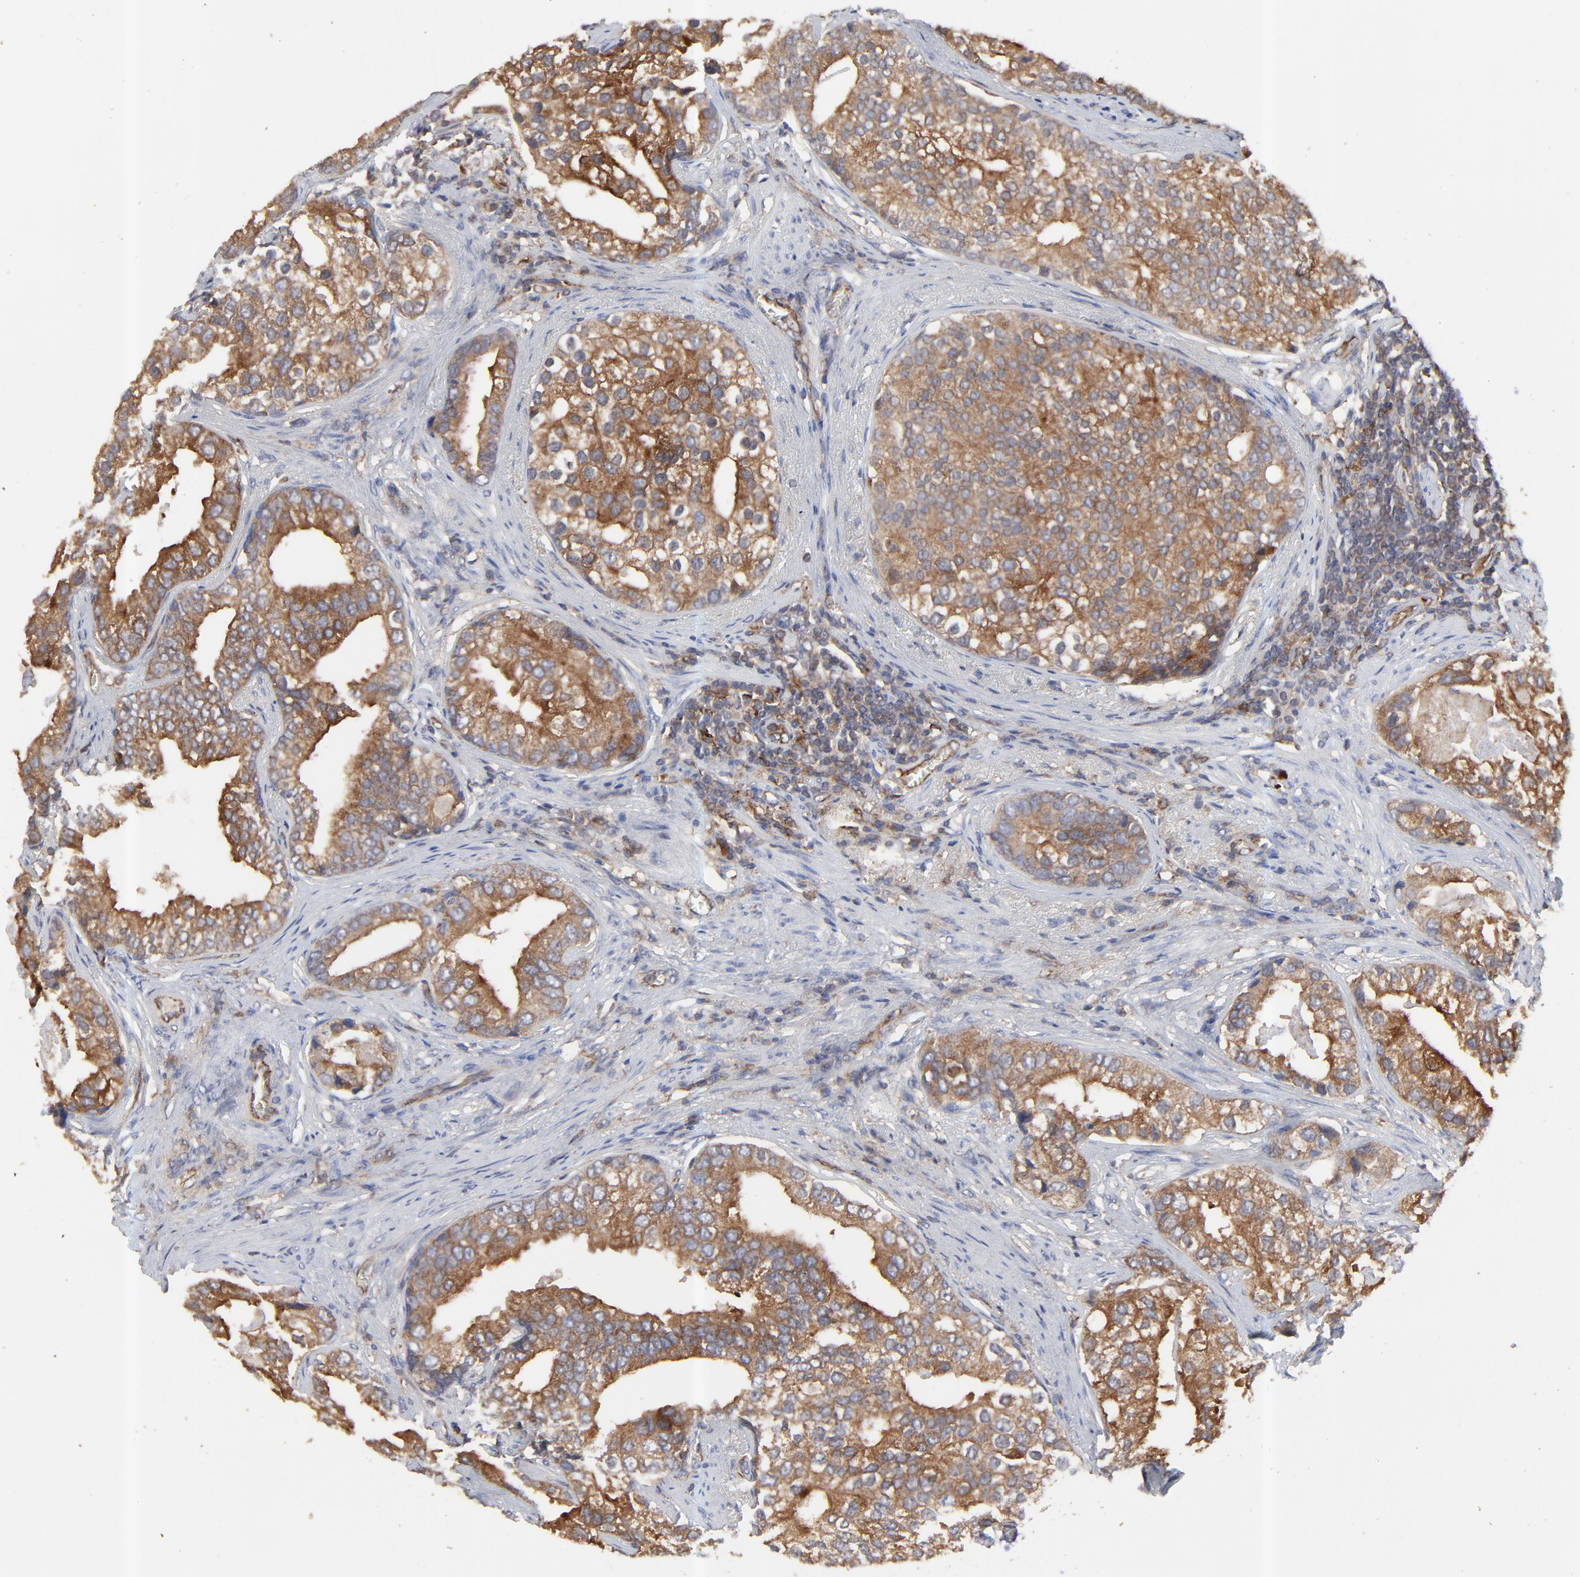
{"staining": {"intensity": "strong", "quantity": ">75%", "location": "cytoplasmic/membranous"}, "tissue": "prostate cancer", "cell_type": "Tumor cells", "image_type": "cancer", "snomed": [{"axis": "morphology", "description": "Adenocarcinoma, Low grade"}, {"axis": "topography", "description": "Prostate"}], "caption": "DAB (3,3'-diaminobenzidine) immunohistochemical staining of prostate cancer demonstrates strong cytoplasmic/membranous protein staining in approximately >75% of tumor cells. (Stains: DAB in brown, nuclei in blue, Microscopy: brightfield microscopy at high magnification).", "gene": "RAB9A", "patient": {"sex": "male", "age": 71}}